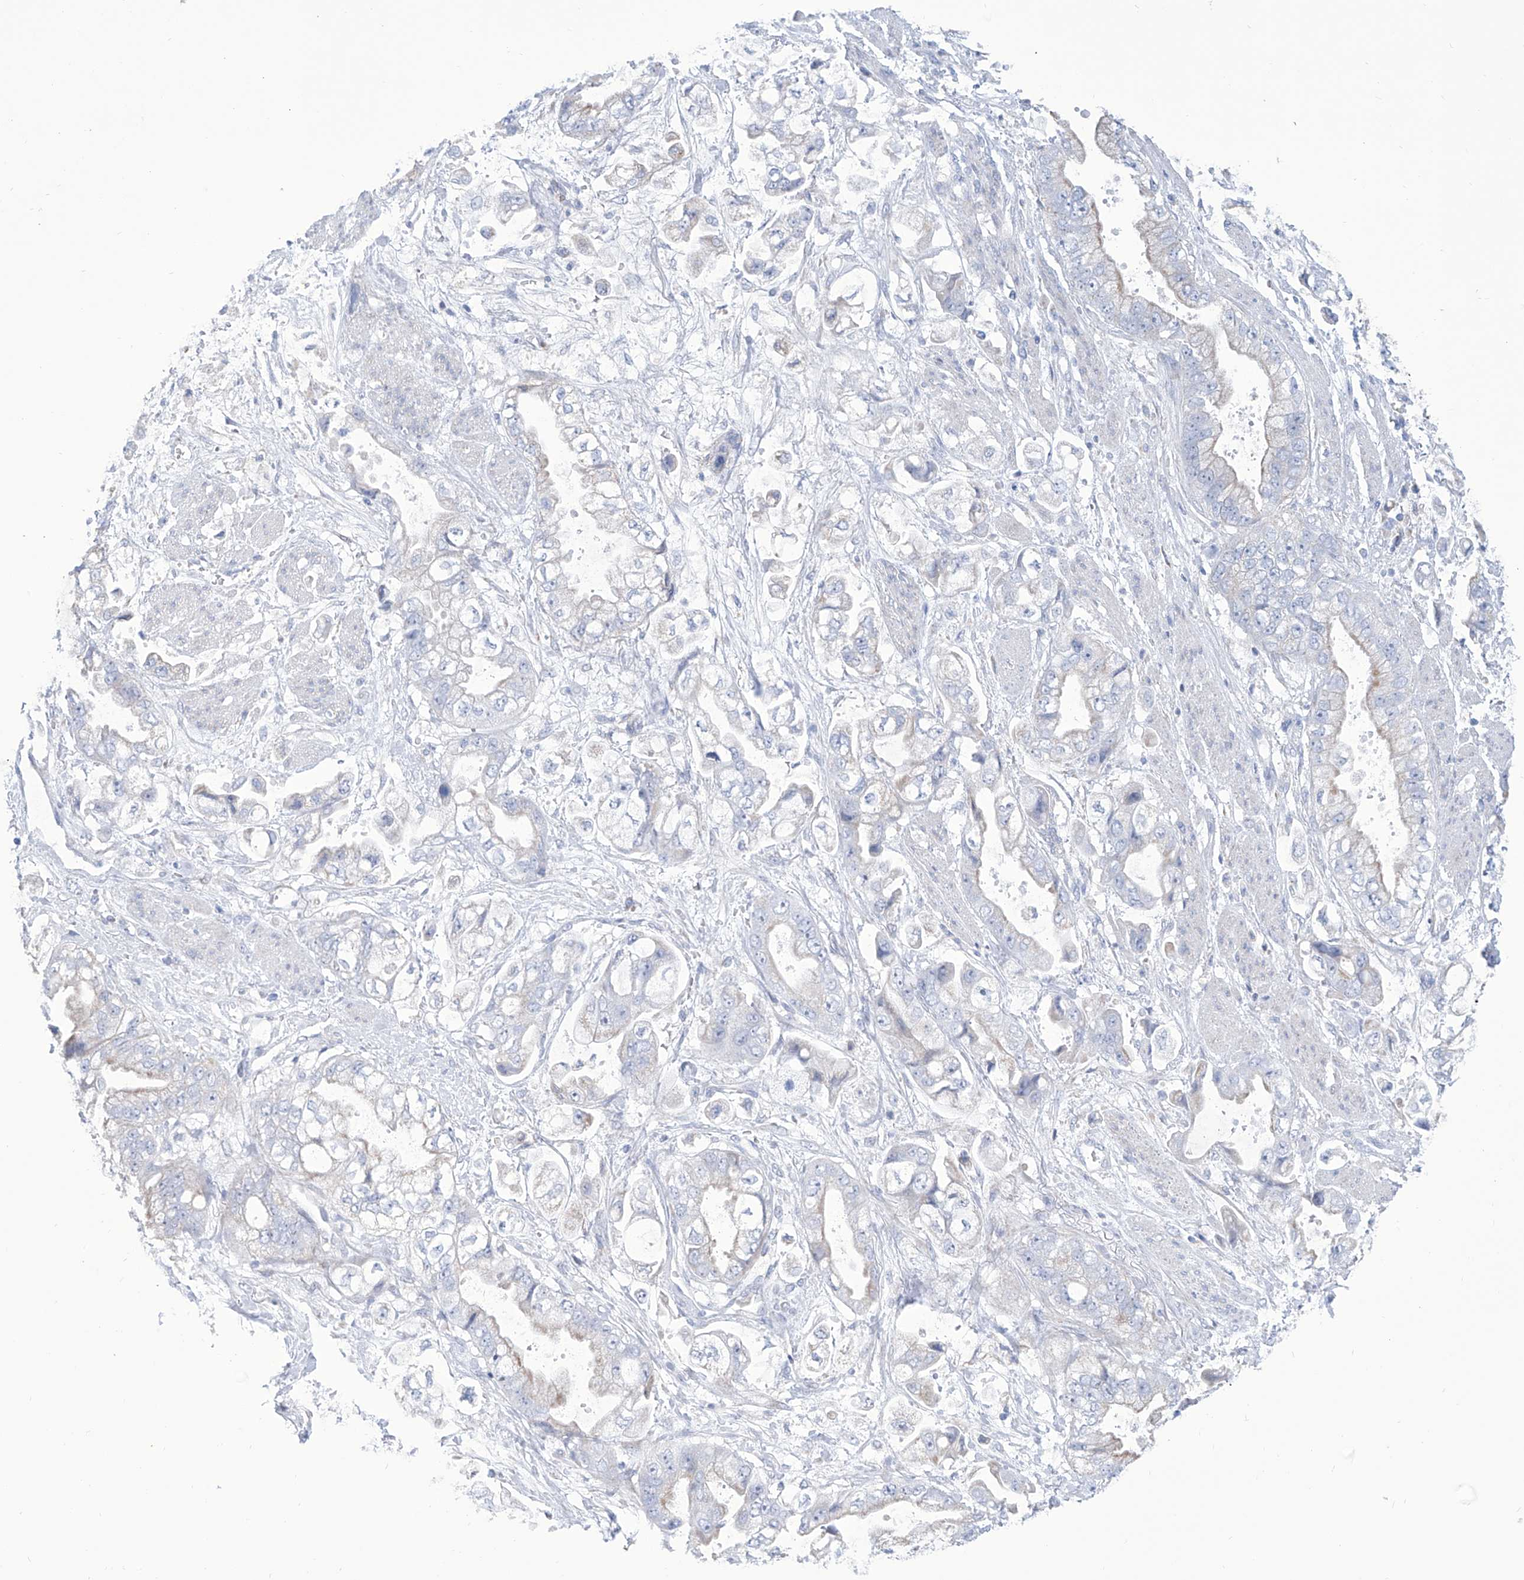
{"staining": {"intensity": "weak", "quantity": "<25%", "location": "cytoplasmic/membranous"}, "tissue": "stomach cancer", "cell_type": "Tumor cells", "image_type": "cancer", "snomed": [{"axis": "morphology", "description": "Adenocarcinoma, NOS"}, {"axis": "topography", "description": "Stomach"}], "caption": "Tumor cells show no significant protein staining in stomach cancer. The staining was performed using DAB to visualize the protein expression in brown, while the nuclei were stained in blue with hematoxylin (Magnification: 20x).", "gene": "ALDH6A1", "patient": {"sex": "male", "age": 62}}